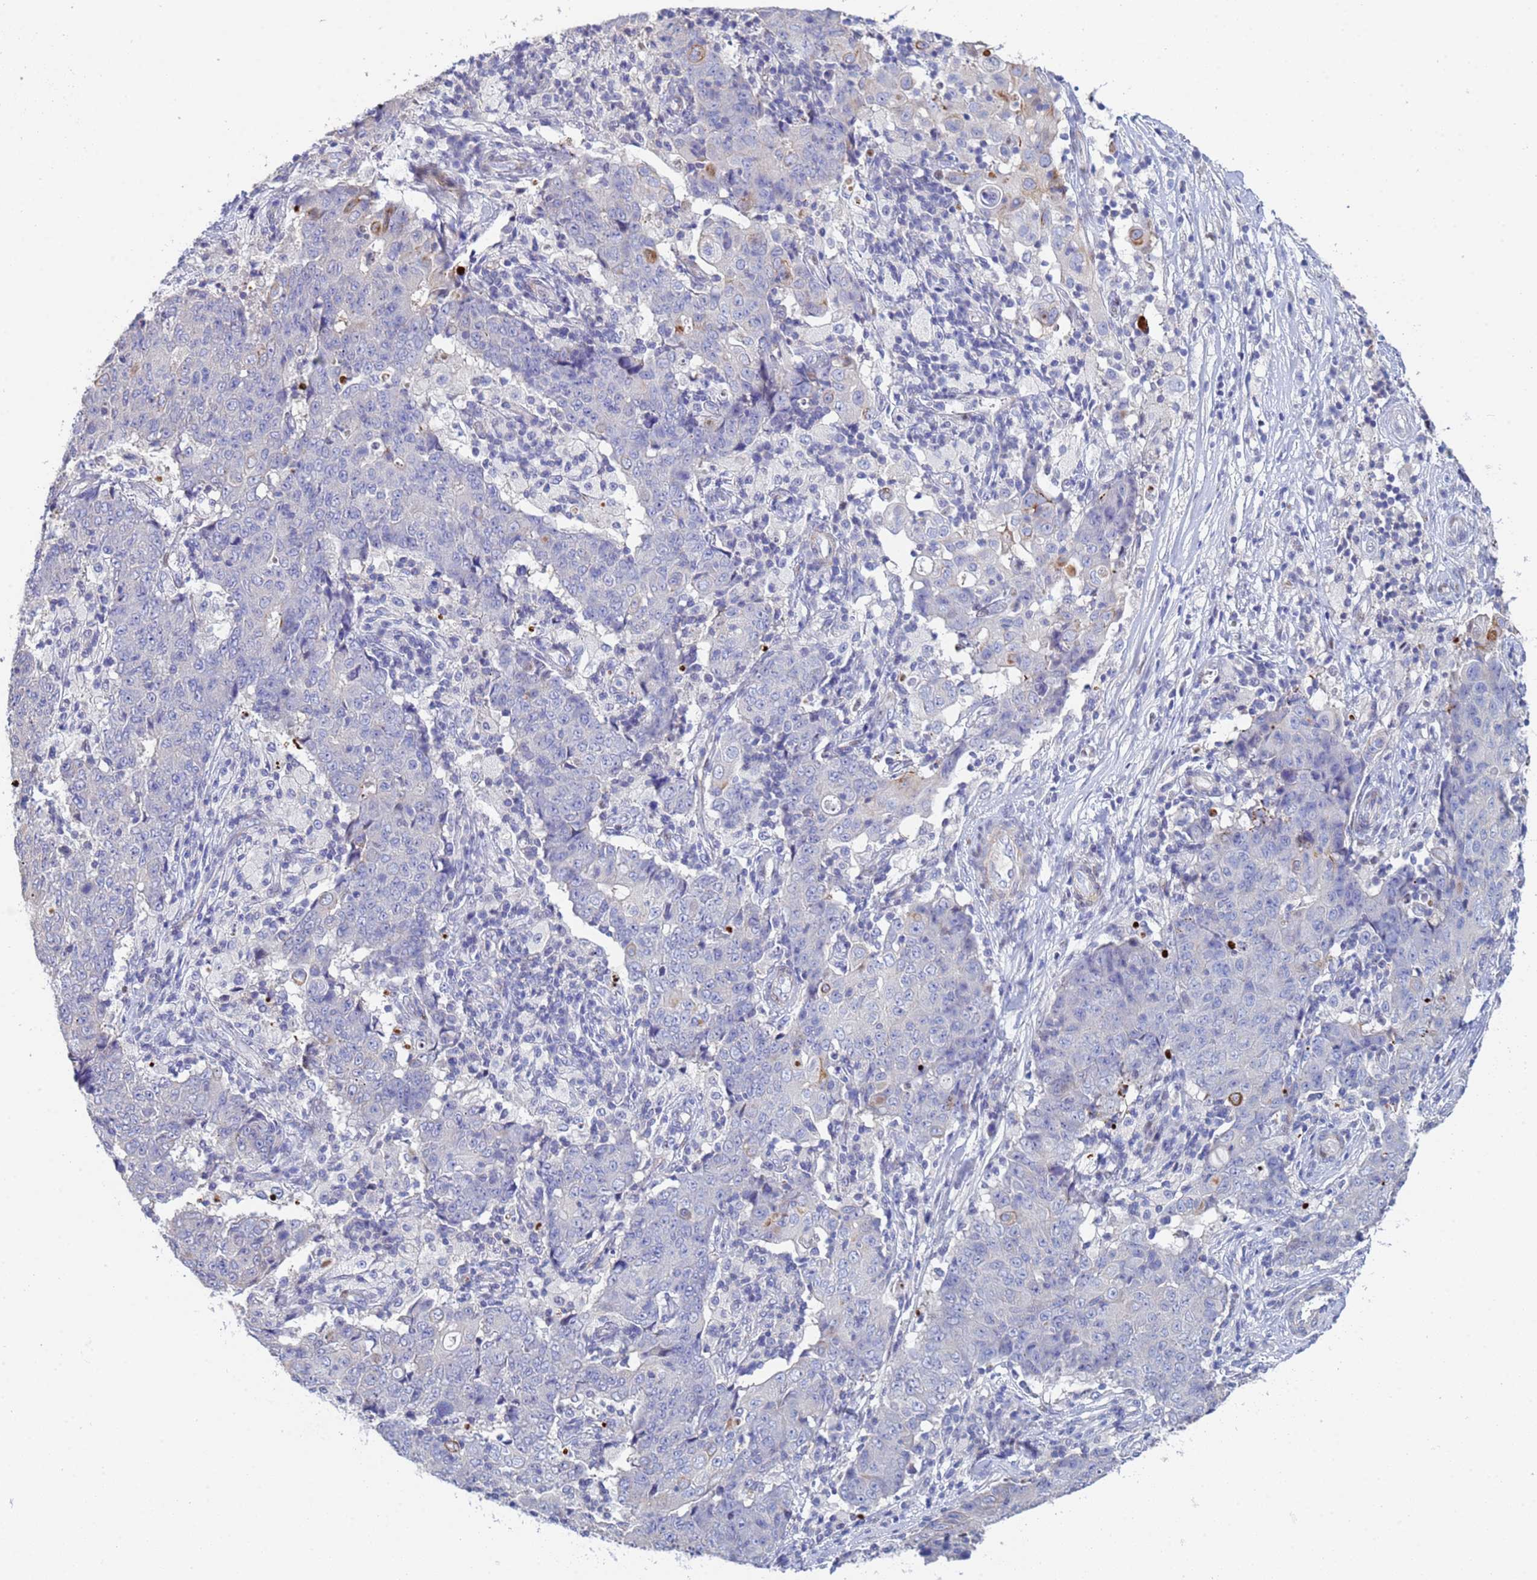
{"staining": {"intensity": "moderate", "quantity": "<25%", "location": "cytoplasmic/membranous"}, "tissue": "ovarian cancer", "cell_type": "Tumor cells", "image_type": "cancer", "snomed": [{"axis": "morphology", "description": "Carcinoma, endometroid"}, {"axis": "topography", "description": "Ovary"}], "caption": "Ovarian endometroid carcinoma tissue reveals moderate cytoplasmic/membranous expression in approximately <25% of tumor cells, visualized by immunohistochemistry. (Stains: DAB (3,3'-diaminobenzidine) in brown, nuclei in blue, Microscopy: brightfield microscopy at high magnification).", "gene": "PPP6R1", "patient": {"sex": "female", "age": 42}}